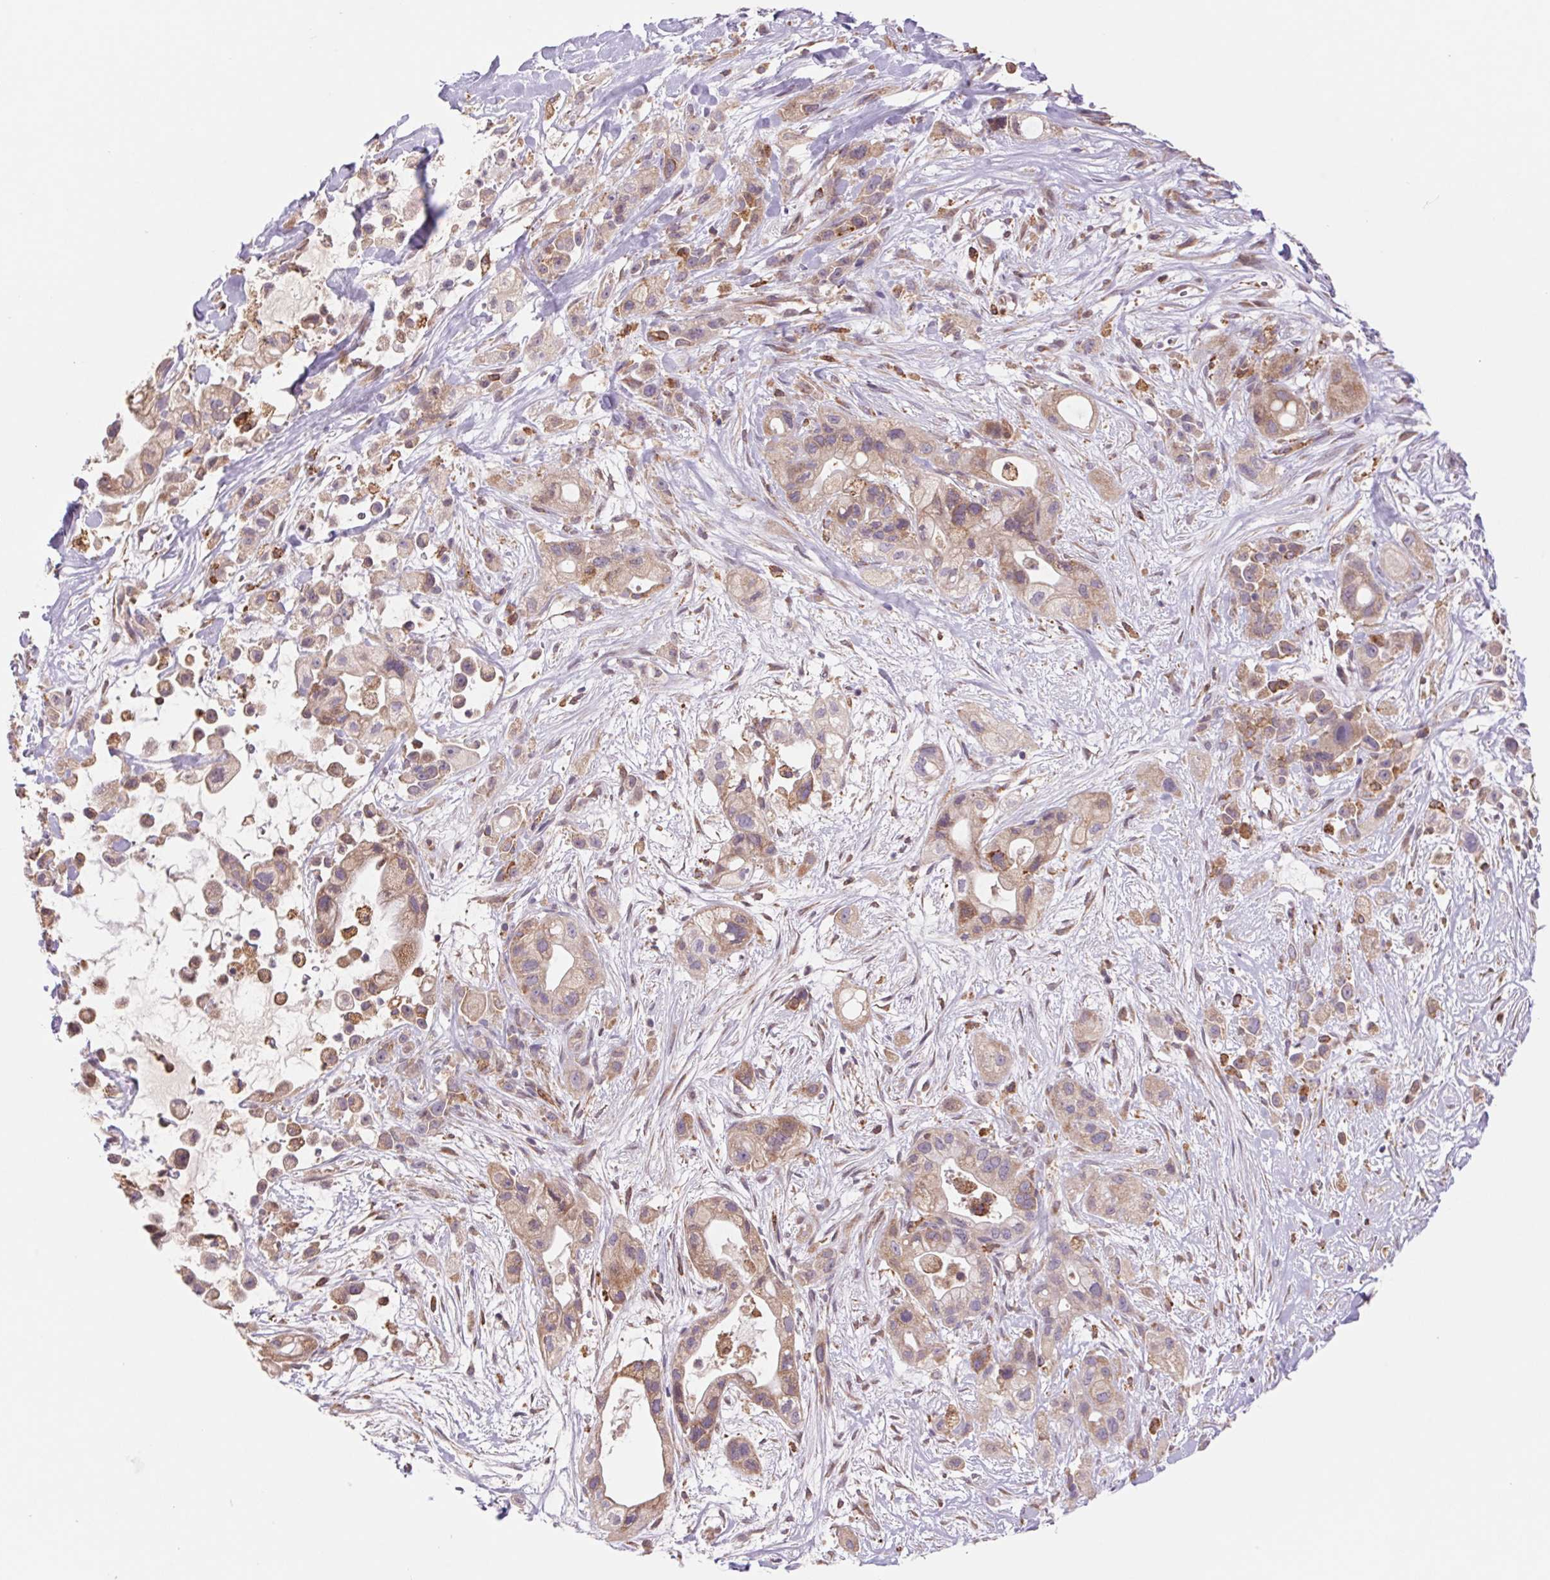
{"staining": {"intensity": "moderate", "quantity": ">75%", "location": "cytoplasmic/membranous"}, "tissue": "pancreatic cancer", "cell_type": "Tumor cells", "image_type": "cancer", "snomed": [{"axis": "morphology", "description": "Adenocarcinoma, NOS"}, {"axis": "topography", "description": "Pancreas"}], "caption": "Immunohistochemical staining of pancreatic cancer exhibits medium levels of moderate cytoplasmic/membranous protein expression in about >75% of tumor cells.", "gene": "KLHL20", "patient": {"sex": "male", "age": 44}}